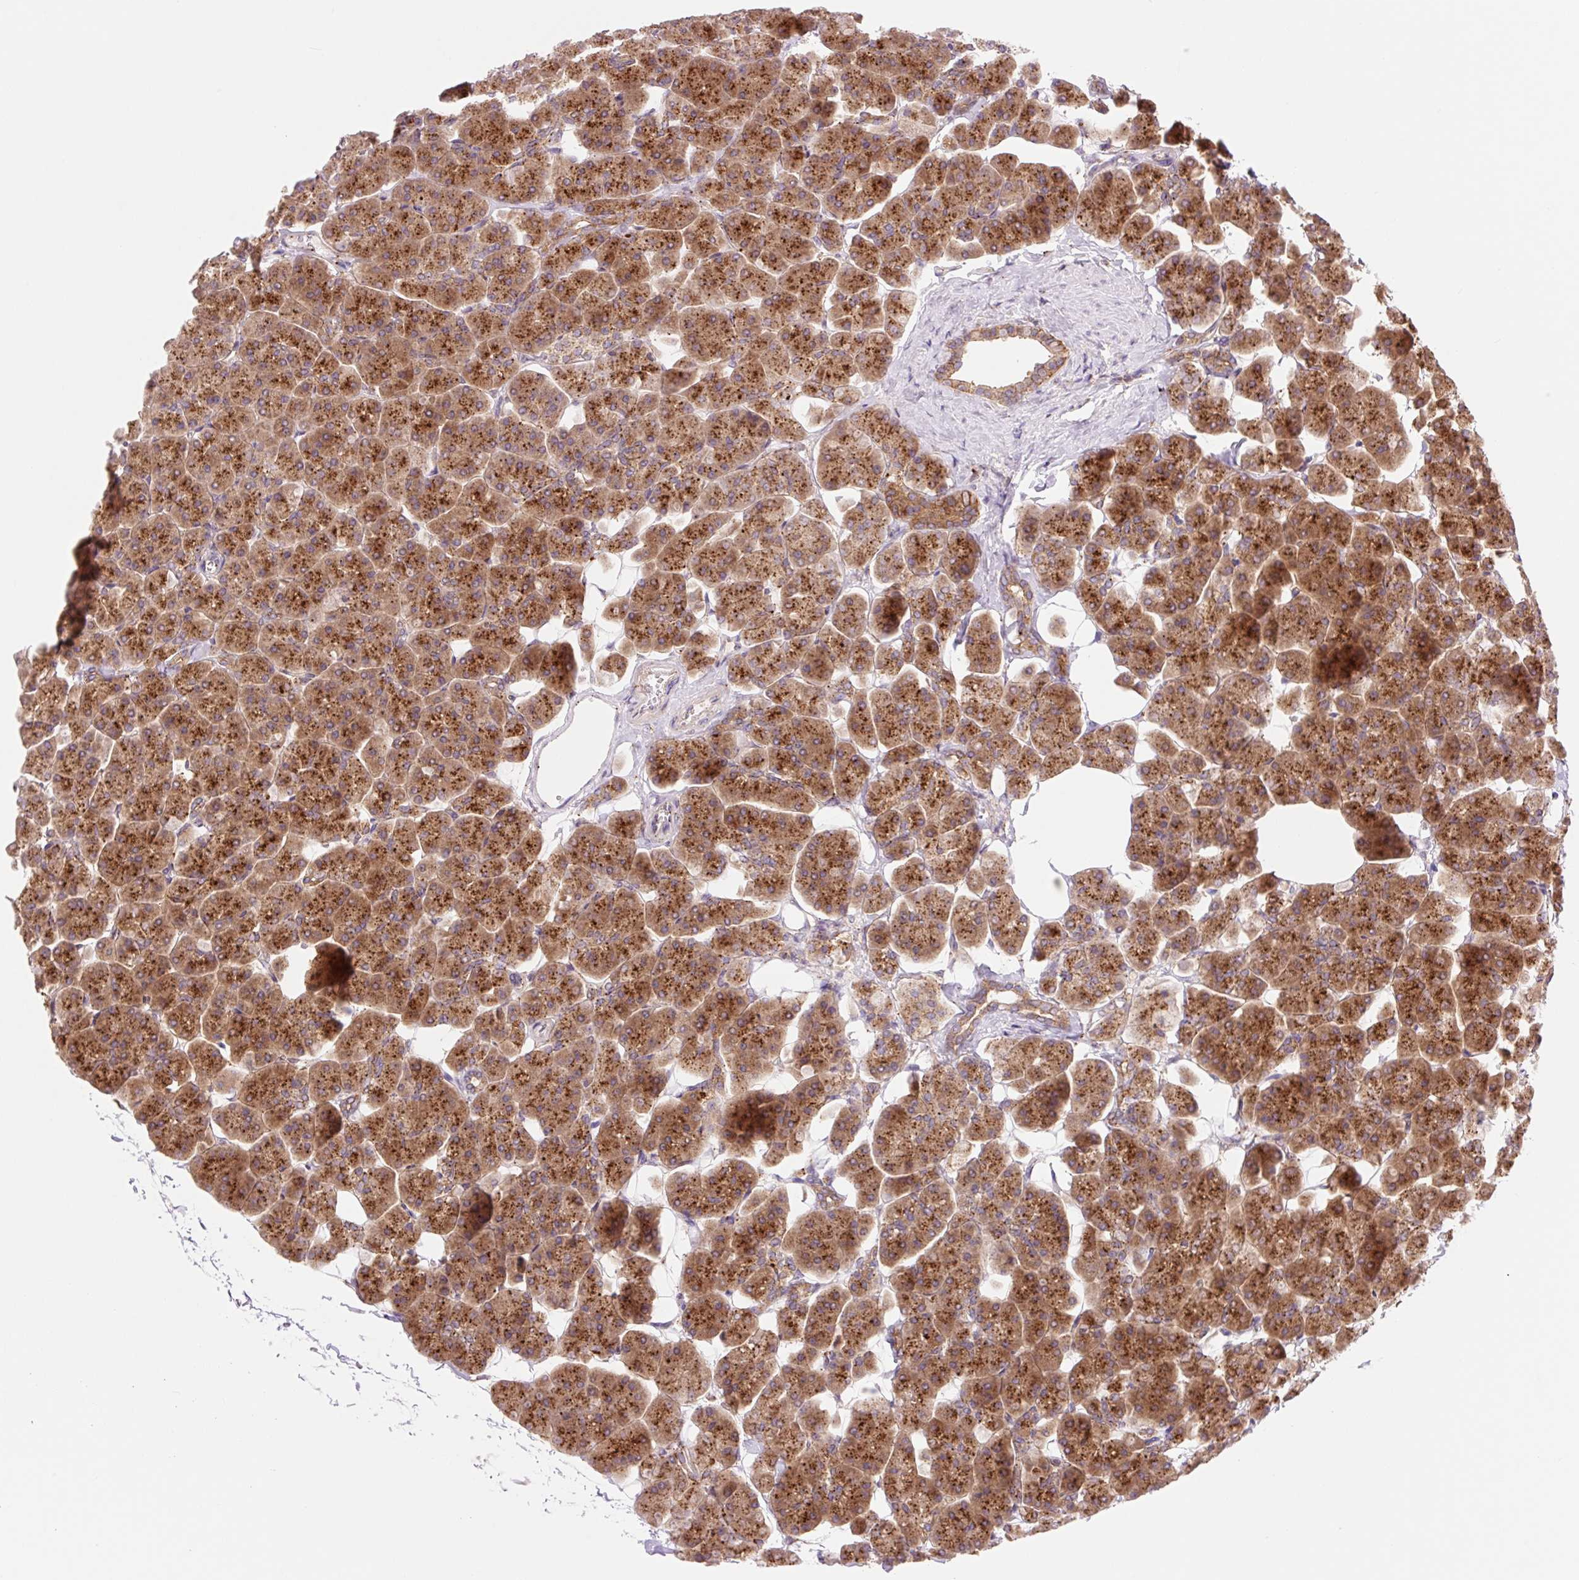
{"staining": {"intensity": "strong", "quantity": ">75%", "location": "cytoplasmic/membranous"}, "tissue": "pancreas", "cell_type": "Exocrine glandular cells", "image_type": "normal", "snomed": [{"axis": "morphology", "description": "Normal tissue, NOS"}, {"axis": "topography", "description": "Pancreas"}, {"axis": "topography", "description": "Peripheral nerve tissue"}], "caption": "This micrograph displays immunohistochemistry staining of normal human pancreas, with high strong cytoplasmic/membranous expression in approximately >75% of exocrine glandular cells.", "gene": "VPS4A", "patient": {"sex": "male", "age": 54}}